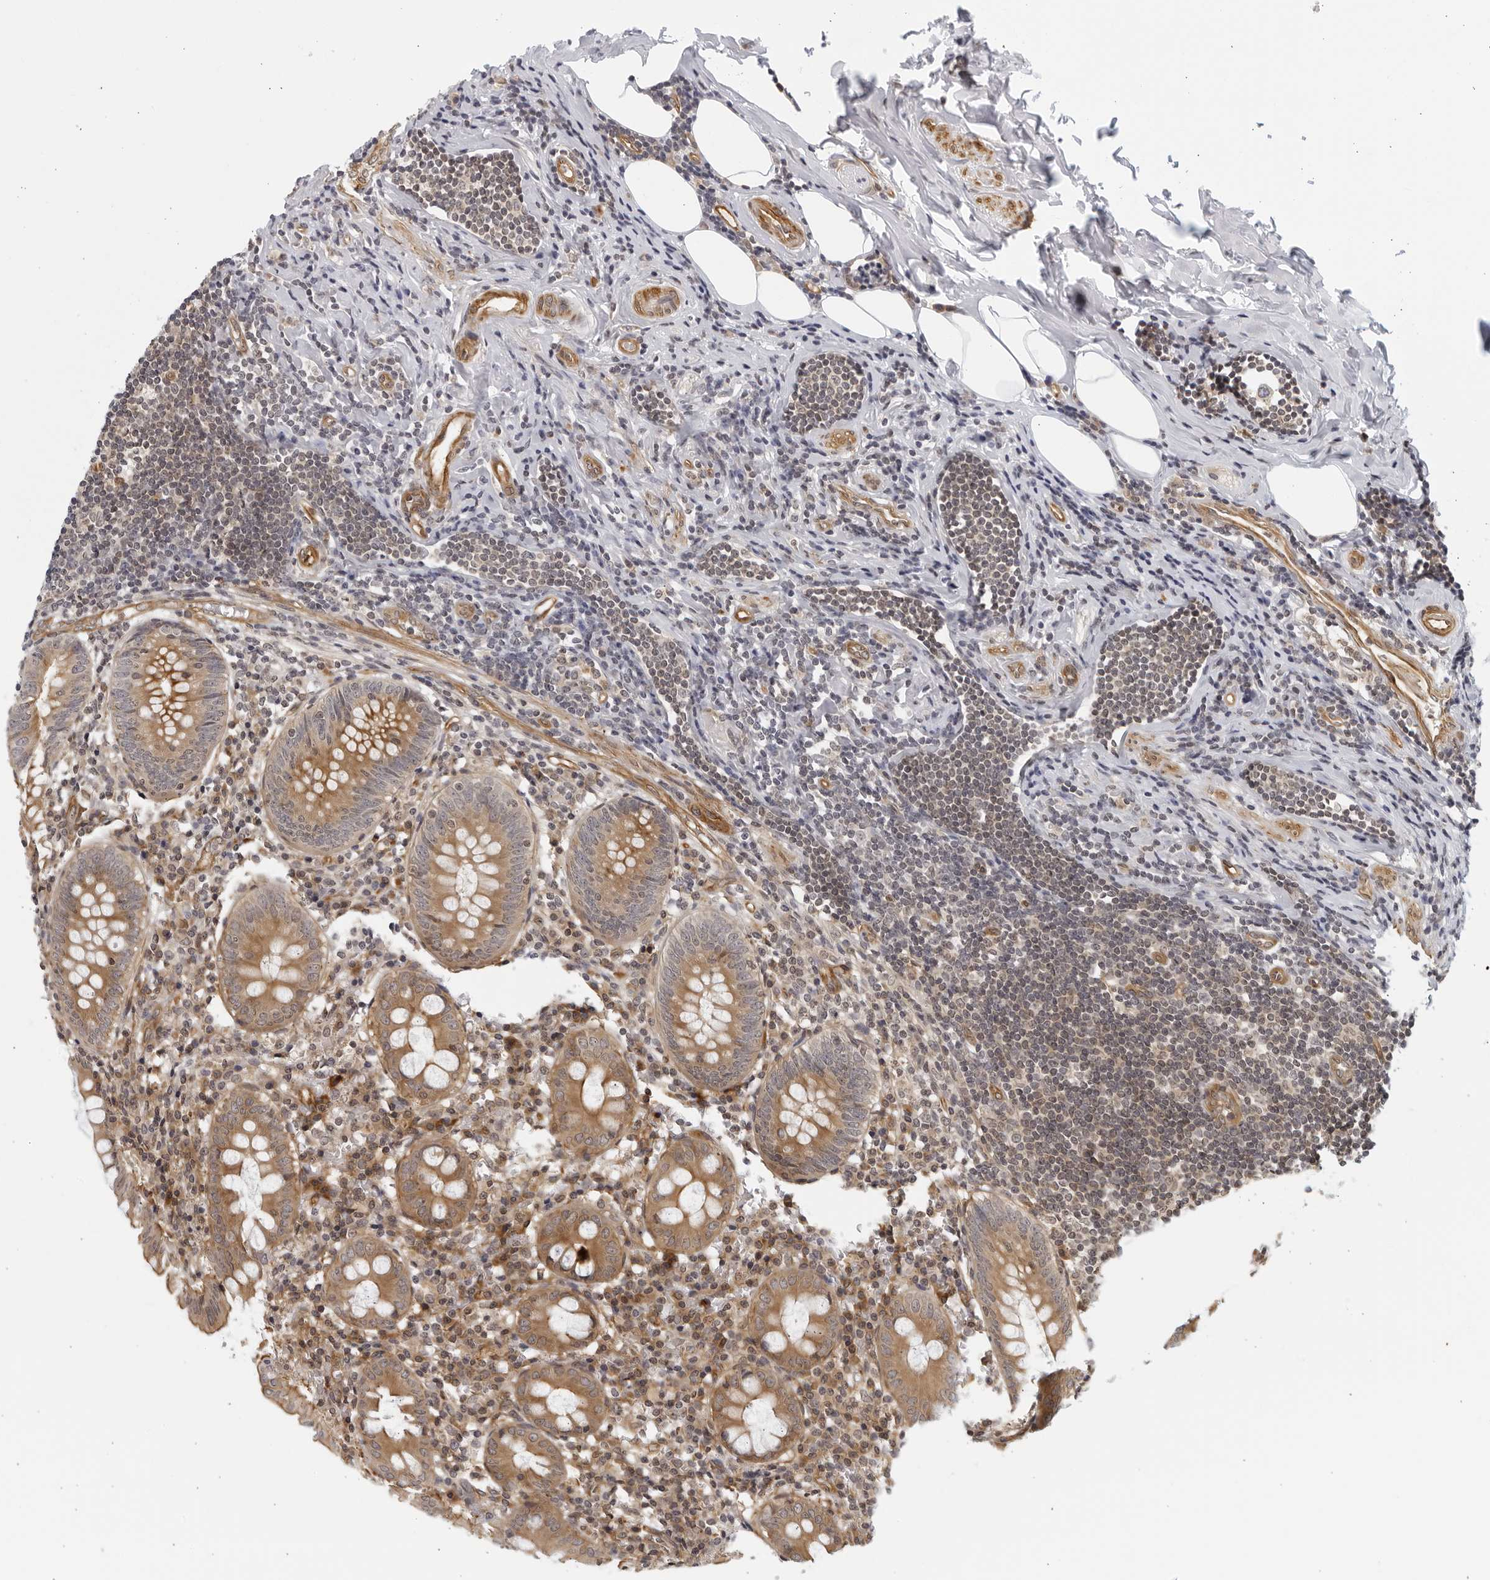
{"staining": {"intensity": "moderate", "quantity": ">75%", "location": "cytoplasmic/membranous"}, "tissue": "appendix", "cell_type": "Glandular cells", "image_type": "normal", "snomed": [{"axis": "morphology", "description": "Normal tissue, NOS"}, {"axis": "topography", "description": "Appendix"}], "caption": "An immunohistochemistry photomicrograph of benign tissue is shown. Protein staining in brown highlights moderate cytoplasmic/membranous positivity in appendix within glandular cells.", "gene": "SERTAD4", "patient": {"sex": "female", "age": 54}}